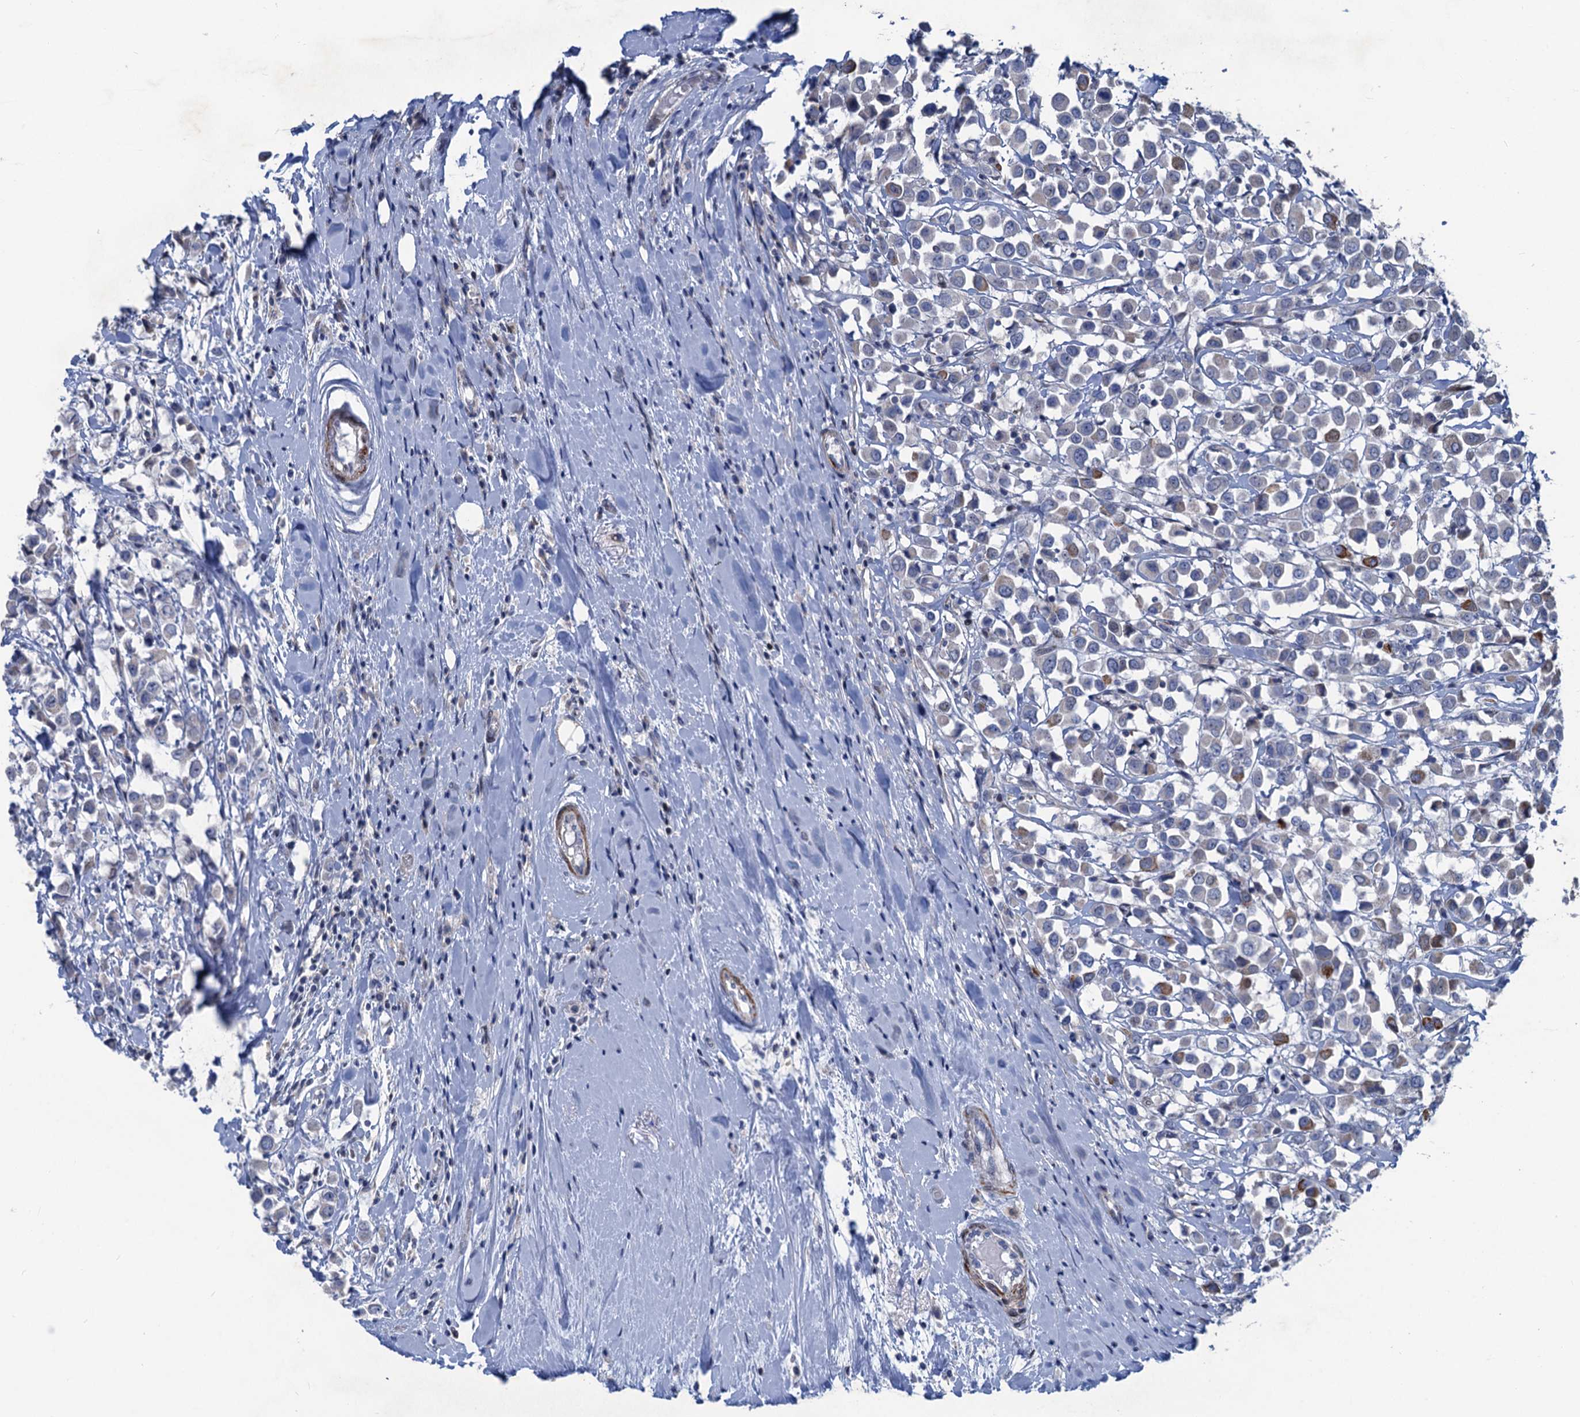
{"staining": {"intensity": "strong", "quantity": "<25%", "location": "cytoplasmic/membranous"}, "tissue": "breast cancer", "cell_type": "Tumor cells", "image_type": "cancer", "snomed": [{"axis": "morphology", "description": "Duct carcinoma"}, {"axis": "topography", "description": "Breast"}], "caption": "Protein expression analysis of human breast infiltrating ductal carcinoma reveals strong cytoplasmic/membranous expression in approximately <25% of tumor cells. The staining was performed using DAB to visualize the protein expression in brown, while the nuclei were stained in blue with hematoxylin (Magnification: 20x).", "gene": "ESYT3", "patient": {"sex": "female", "age": 61}}